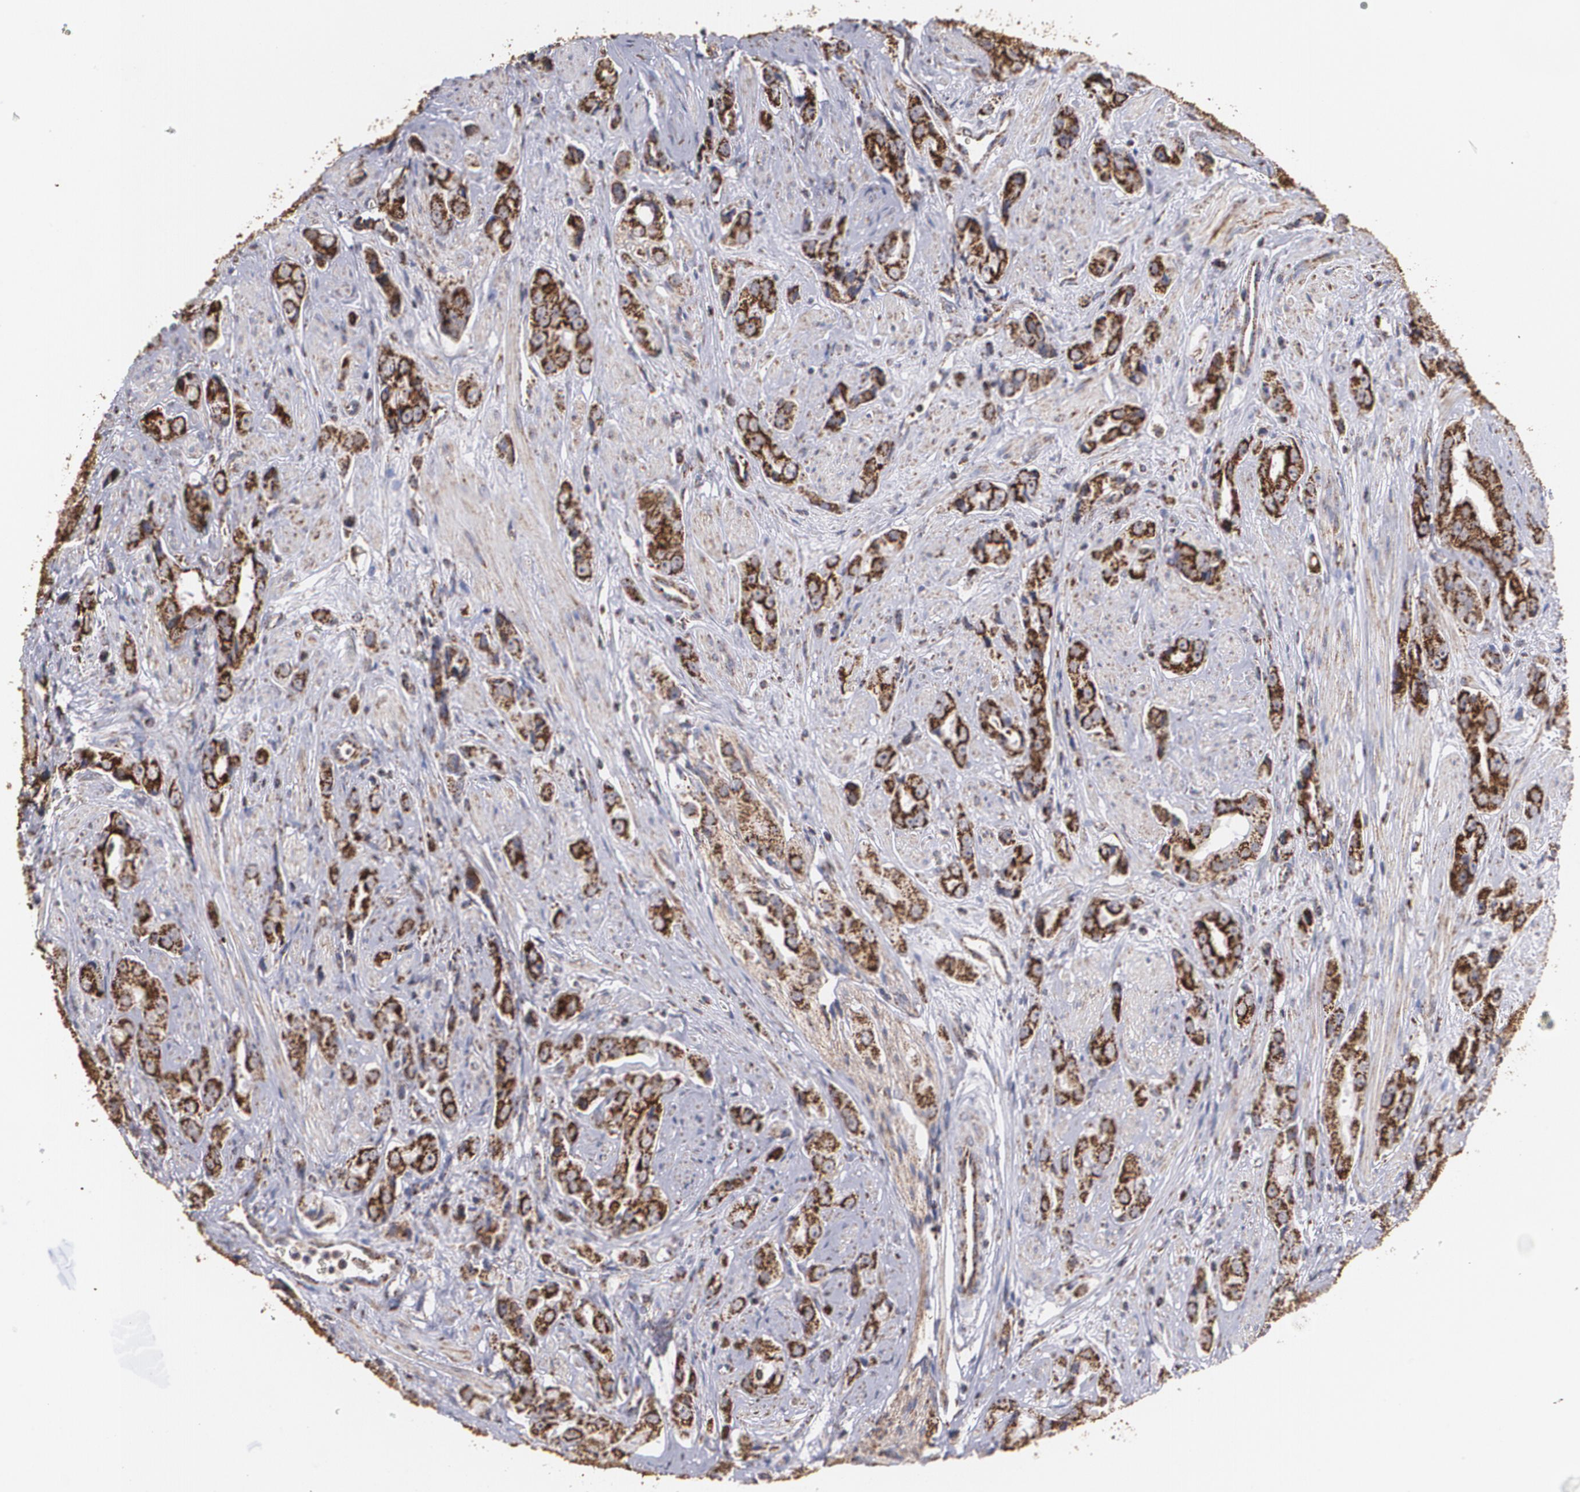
{"staining": {"intensity": "strong", "quantity": ">75%", "location": "cytoplasmic/membranous"}, "tissue": "prostate cancer", "cell_type": "Tumor cells", "image_type": "cancer", "snomed": [{"axis": "morphology", "description": "Adenocarcinoma, Medium grade"}, {"axis": "topography", "description": "Prostate"}], "caption": "A brown stain highlights strong cytoplasmic/membranous staining of a protein in prostate cancer tumor cells.", "gene": "HSPD1", "patient": {"sex": "male", "age": 53}}